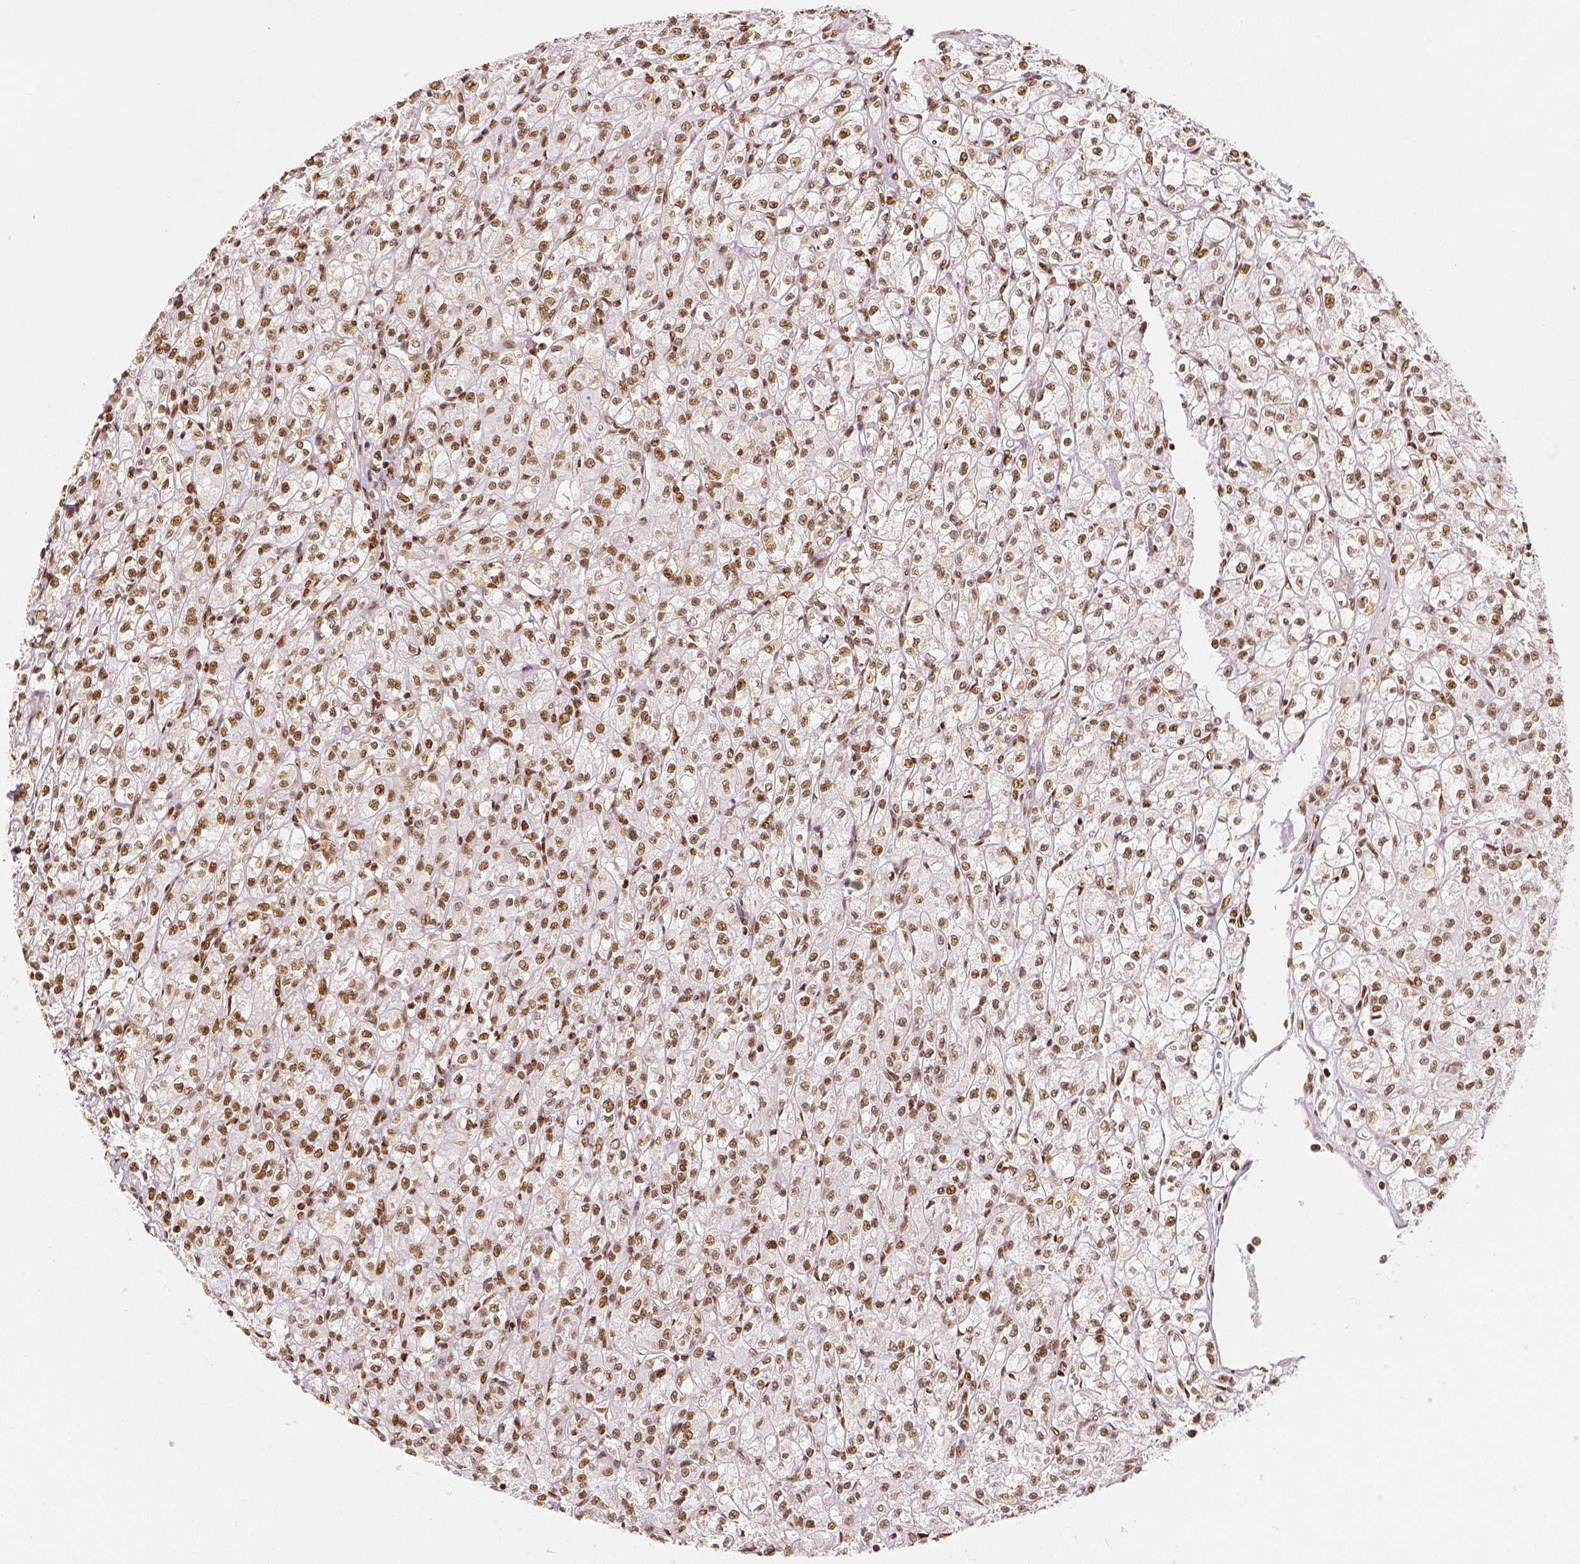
{"staining": {"intensity": "moderate", "quantity": ">75%", "location": "nuclear"}, "tissue": "renal cancer", "cell_type": "Tumor cells", "image_type": "cancer", "snomed": [{"axis": "morphology", "description": "Adenocarcinoma, NOS"}, {"axis": "topography", "description": "Kidney"}], "caption": "Renal cancer (adenocarcinoma) stained with a brown dye displays moderate nuclear positive positivity in approximately >75% of tumor cells.", "gene": "KDM5B", "patient": {"sex": "female", "age": 70}}